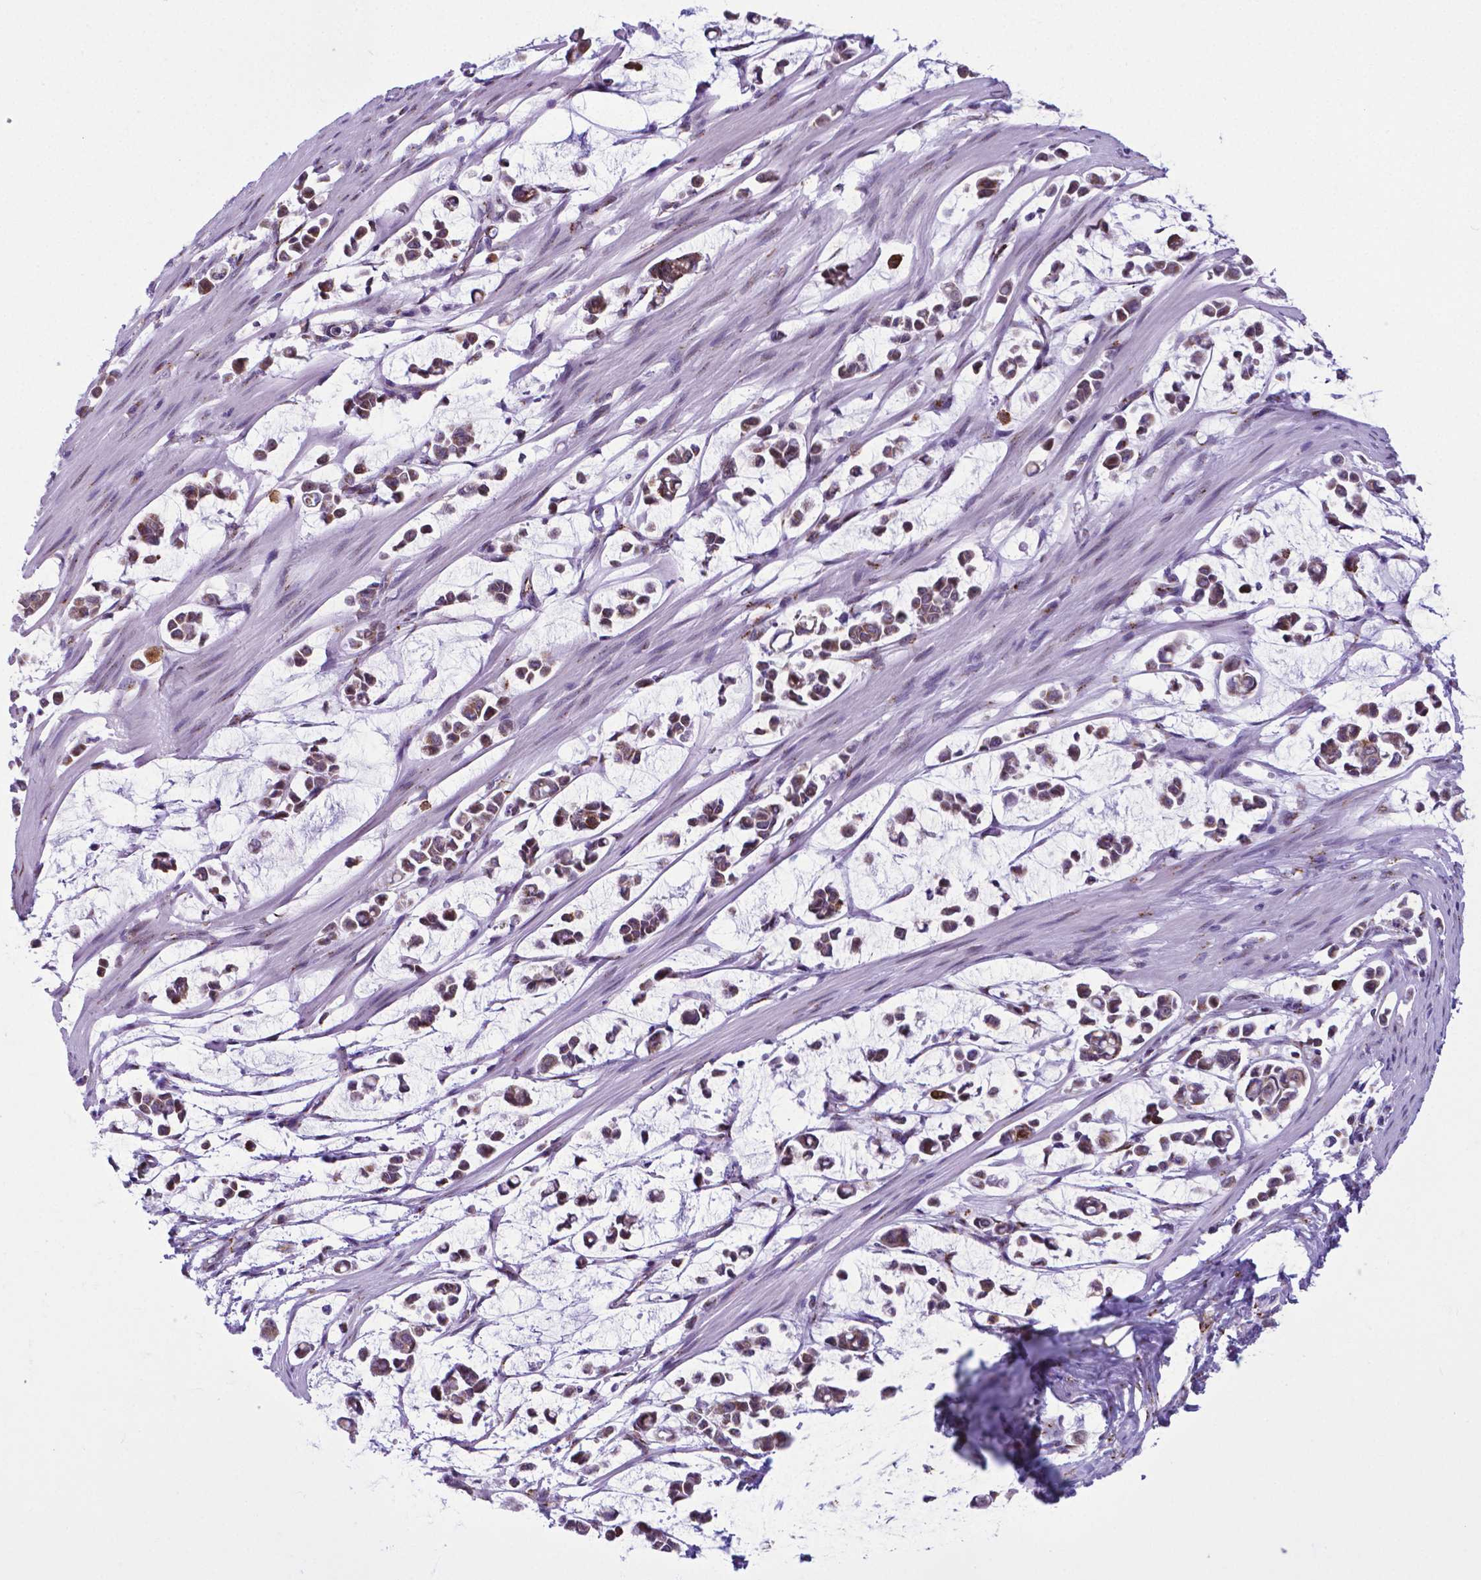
{"staining": {"intensity": "weak", "quantity": ">75%", "location": "cytoplasmic/membranous"}, "tissue": "stomach cancer", "cell_type": "Tumor cells", "image_type": "cancer", "snomed": [{"axis": "morphology", "description": "Adenocarcinoma, NOS"}, {"axis": "topography", "description": "Stomach"}], "caption": "Immunohistochemical staining of stomach cancer shows low levels of weak cytoplasmic/membranous staining in approximately >75% of tumor cells.", "gene": "MRPL10", "patient": {"sex": "male", "age": 82}}